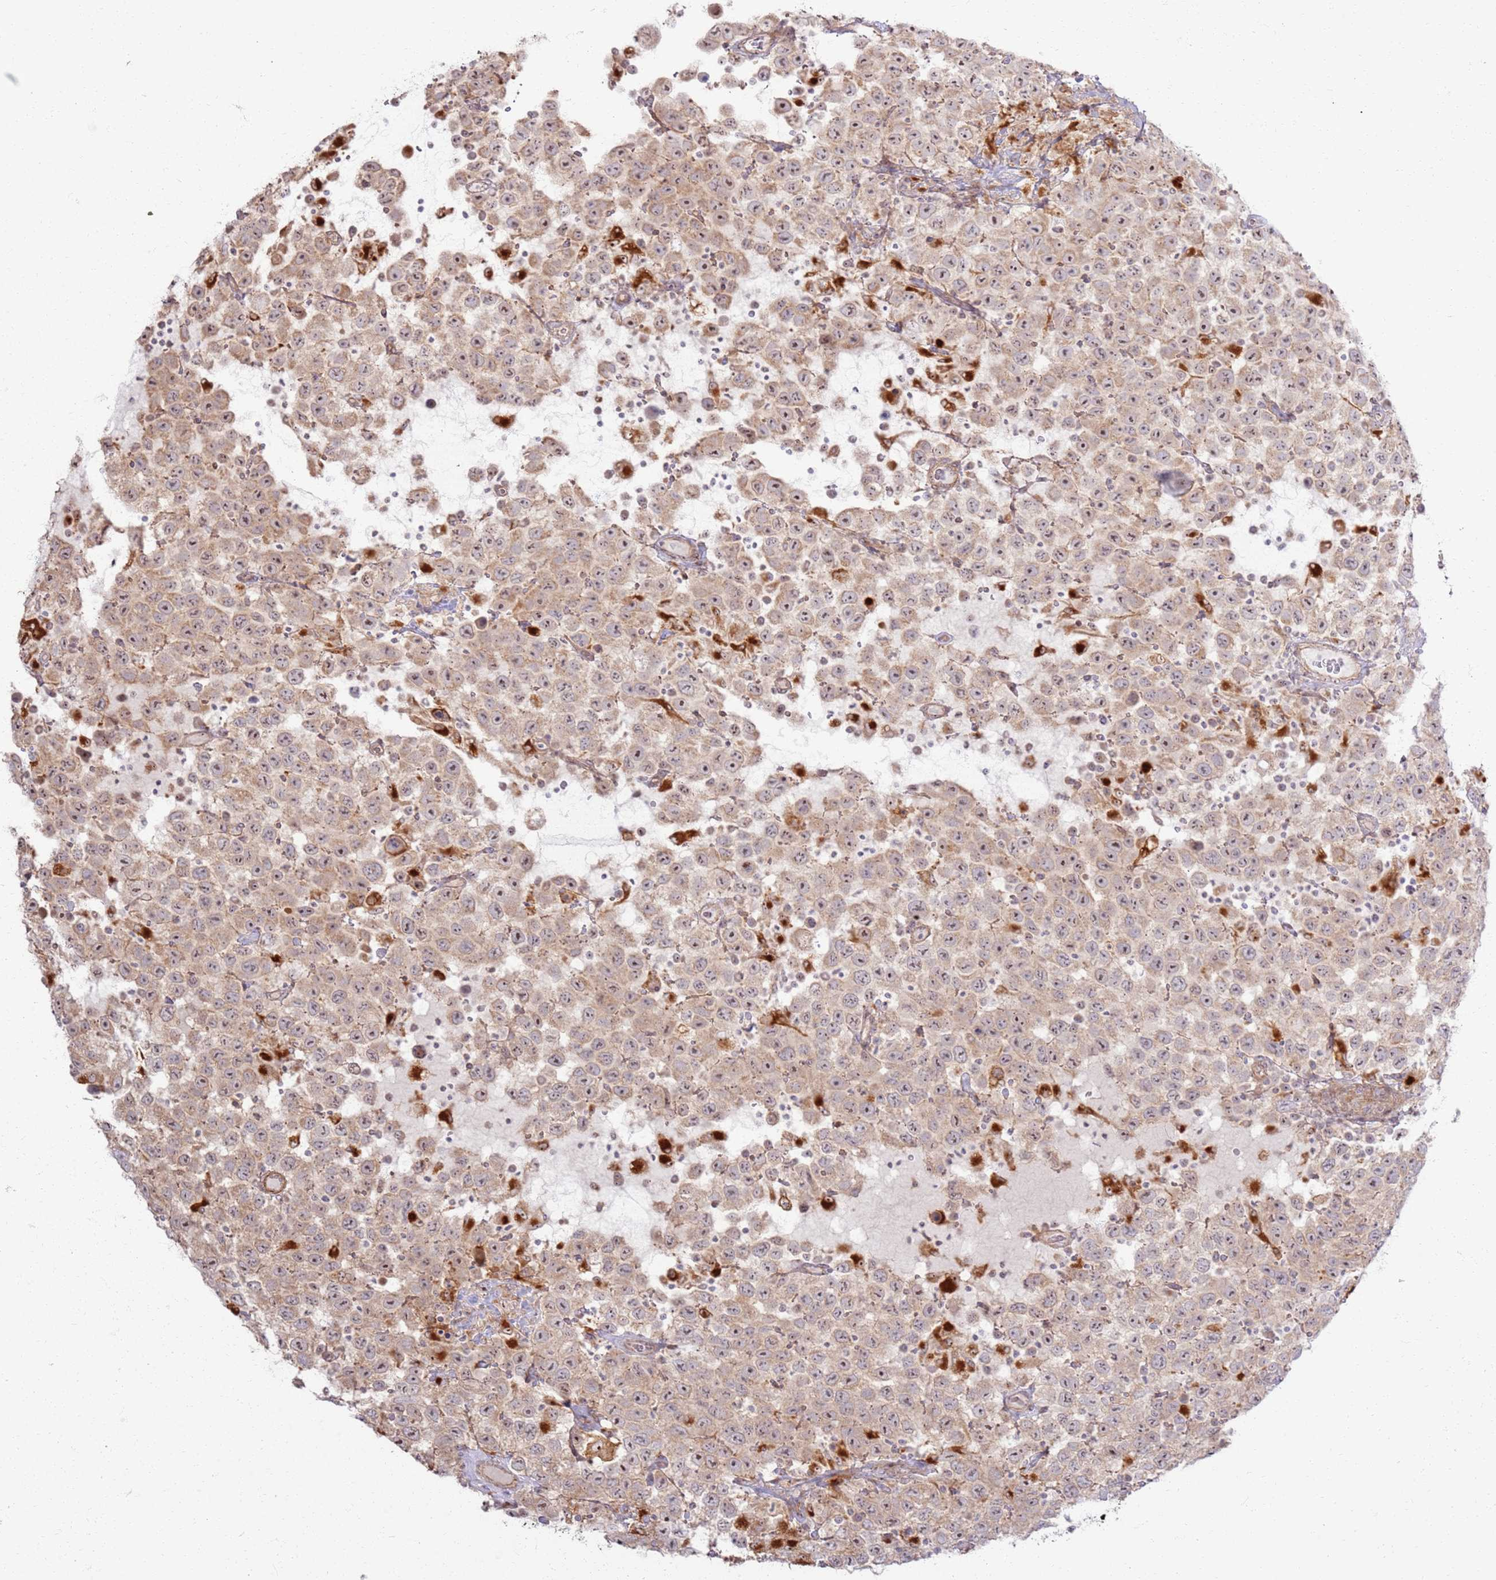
{"staining": {"intensity": "moderate", "quantity": ">75%", "location": "nuclear"}, "tissue": "testis cancer", "cell_type": "Tumor cells", "image_type": "cancer", "snomed": [{"axis": "morphology", "description": "Seminoma, NOS"}, {"axis": "topography", "description": "Testis"}], "caption": "IHC micrograph of human testis seminoma stained for a protein (brown), which shows medium levels of moderate nuclear expression in approximately >75% of tumor cells.", "gene": "CNPY1", "patient": {"sex": "male", "age": 41}}